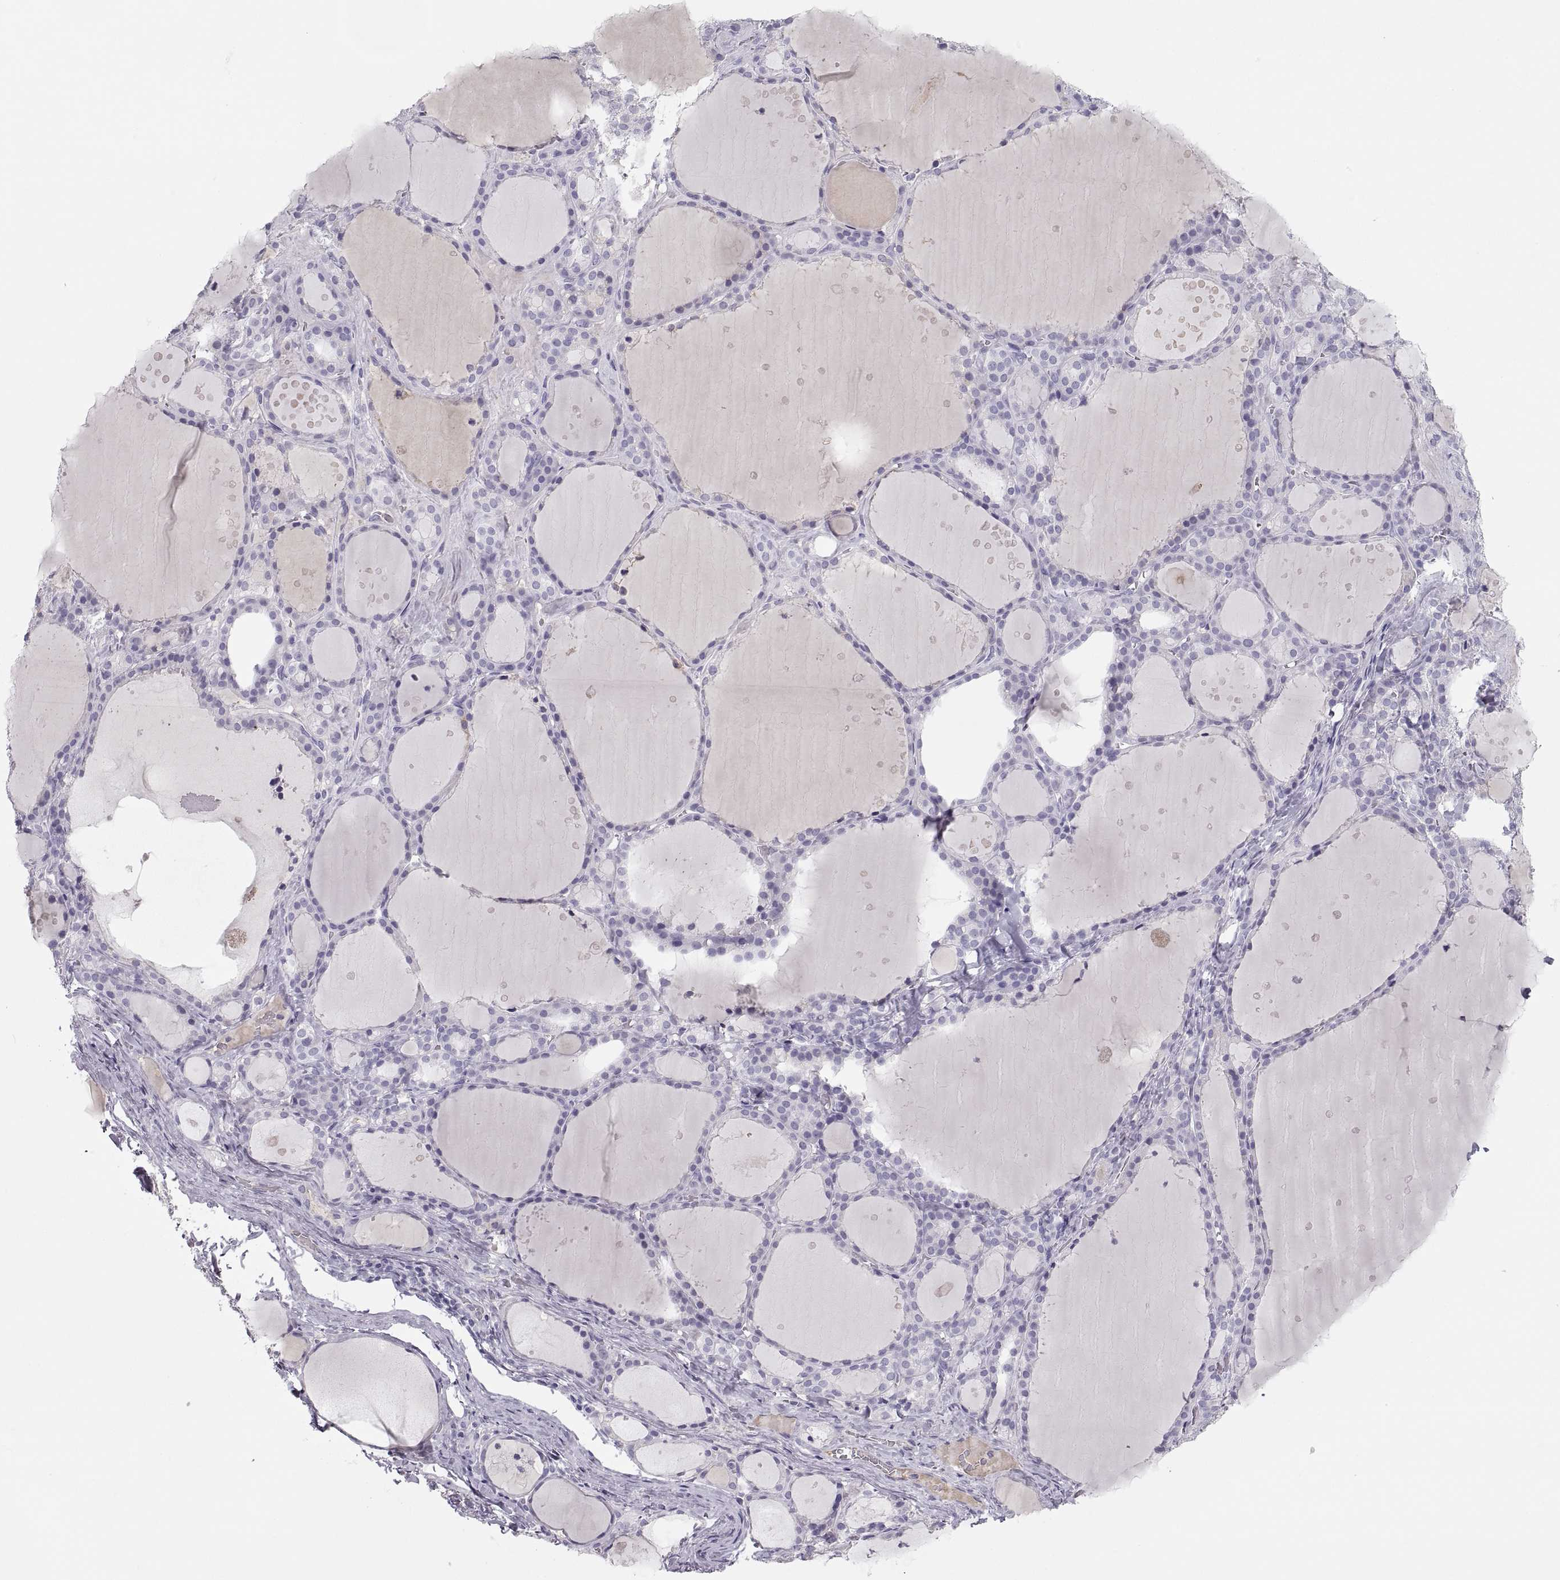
{"staining": {"intensity": "negative", "quantity": "none", "location": "none"}, "tissue": "thyroid gland", "cell_type": "Glandular cells", "image_type": "normal", "snomed": [{"axis": "morphology", "description": "Normal tissue, NOS"}, {"axis": "topography", "description": "Thyroid gland"}], "caption": "Glandular cells show no significant expression in unremarkable thyroid gland.", "gene": "MAGEB2", "patient": {"sex": "male", "age": 68}}